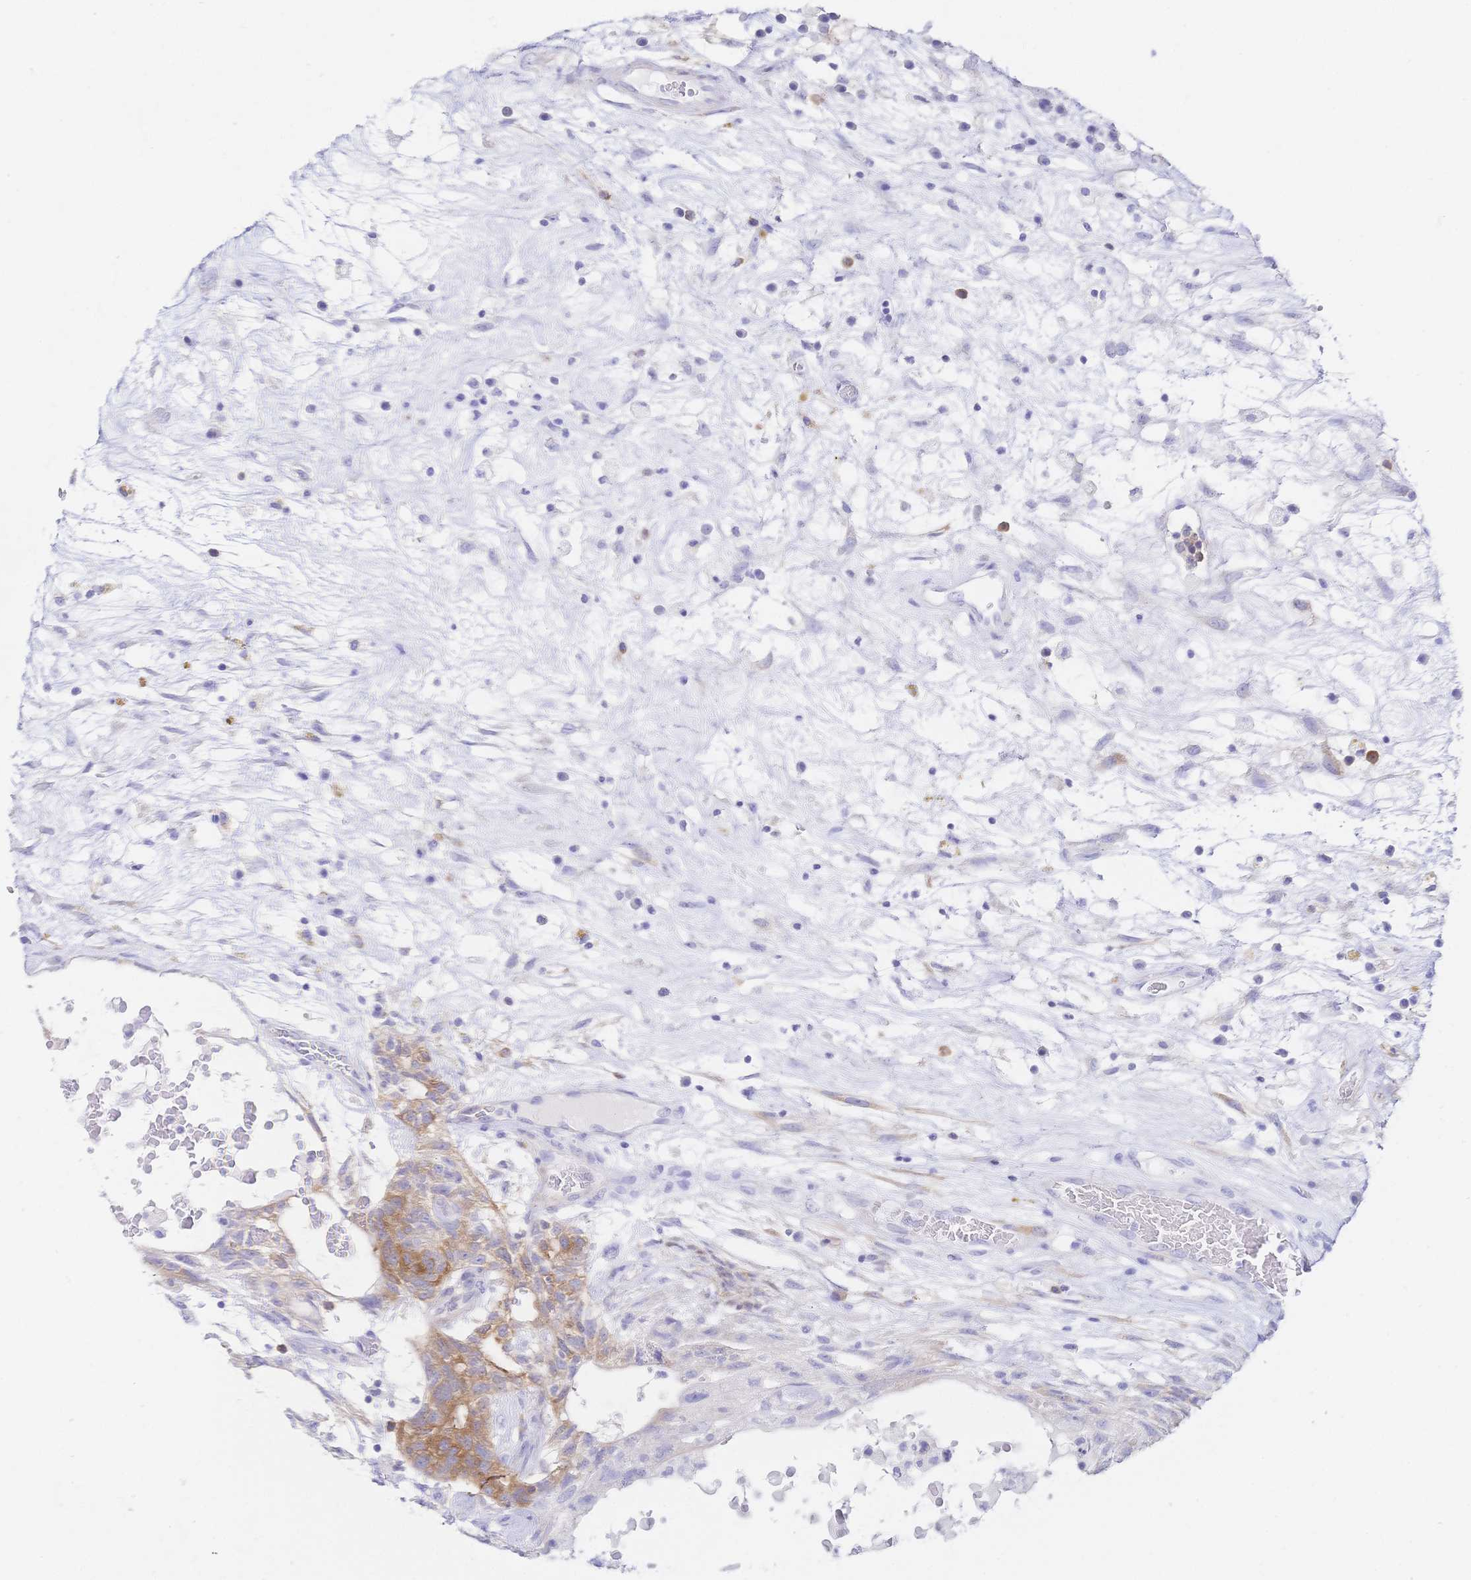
{"staining": {"intensity": "moderate", "quantity": "<25%", "location": "cytoplasmic/membranous"}, "tissue": "testis cancer", "cell_type": "Tumor cells", "image_type": "cancer", "snomed": [{"axis": "morphology", "description": "Normal tissue, NOS"}, {"axis": "morphology", "description": "Carcinoma, Embryonal, NOS"}, {"axis": "topography", "description": "Testis"}], "caption": "Tumor cells exhibit moderate cytoplasmic/membranous expression in approximately <25% of cells in embryonal carcinoma (testis).", "gene": "RRM1", "patient": {"sex": "male", "age": 32}}